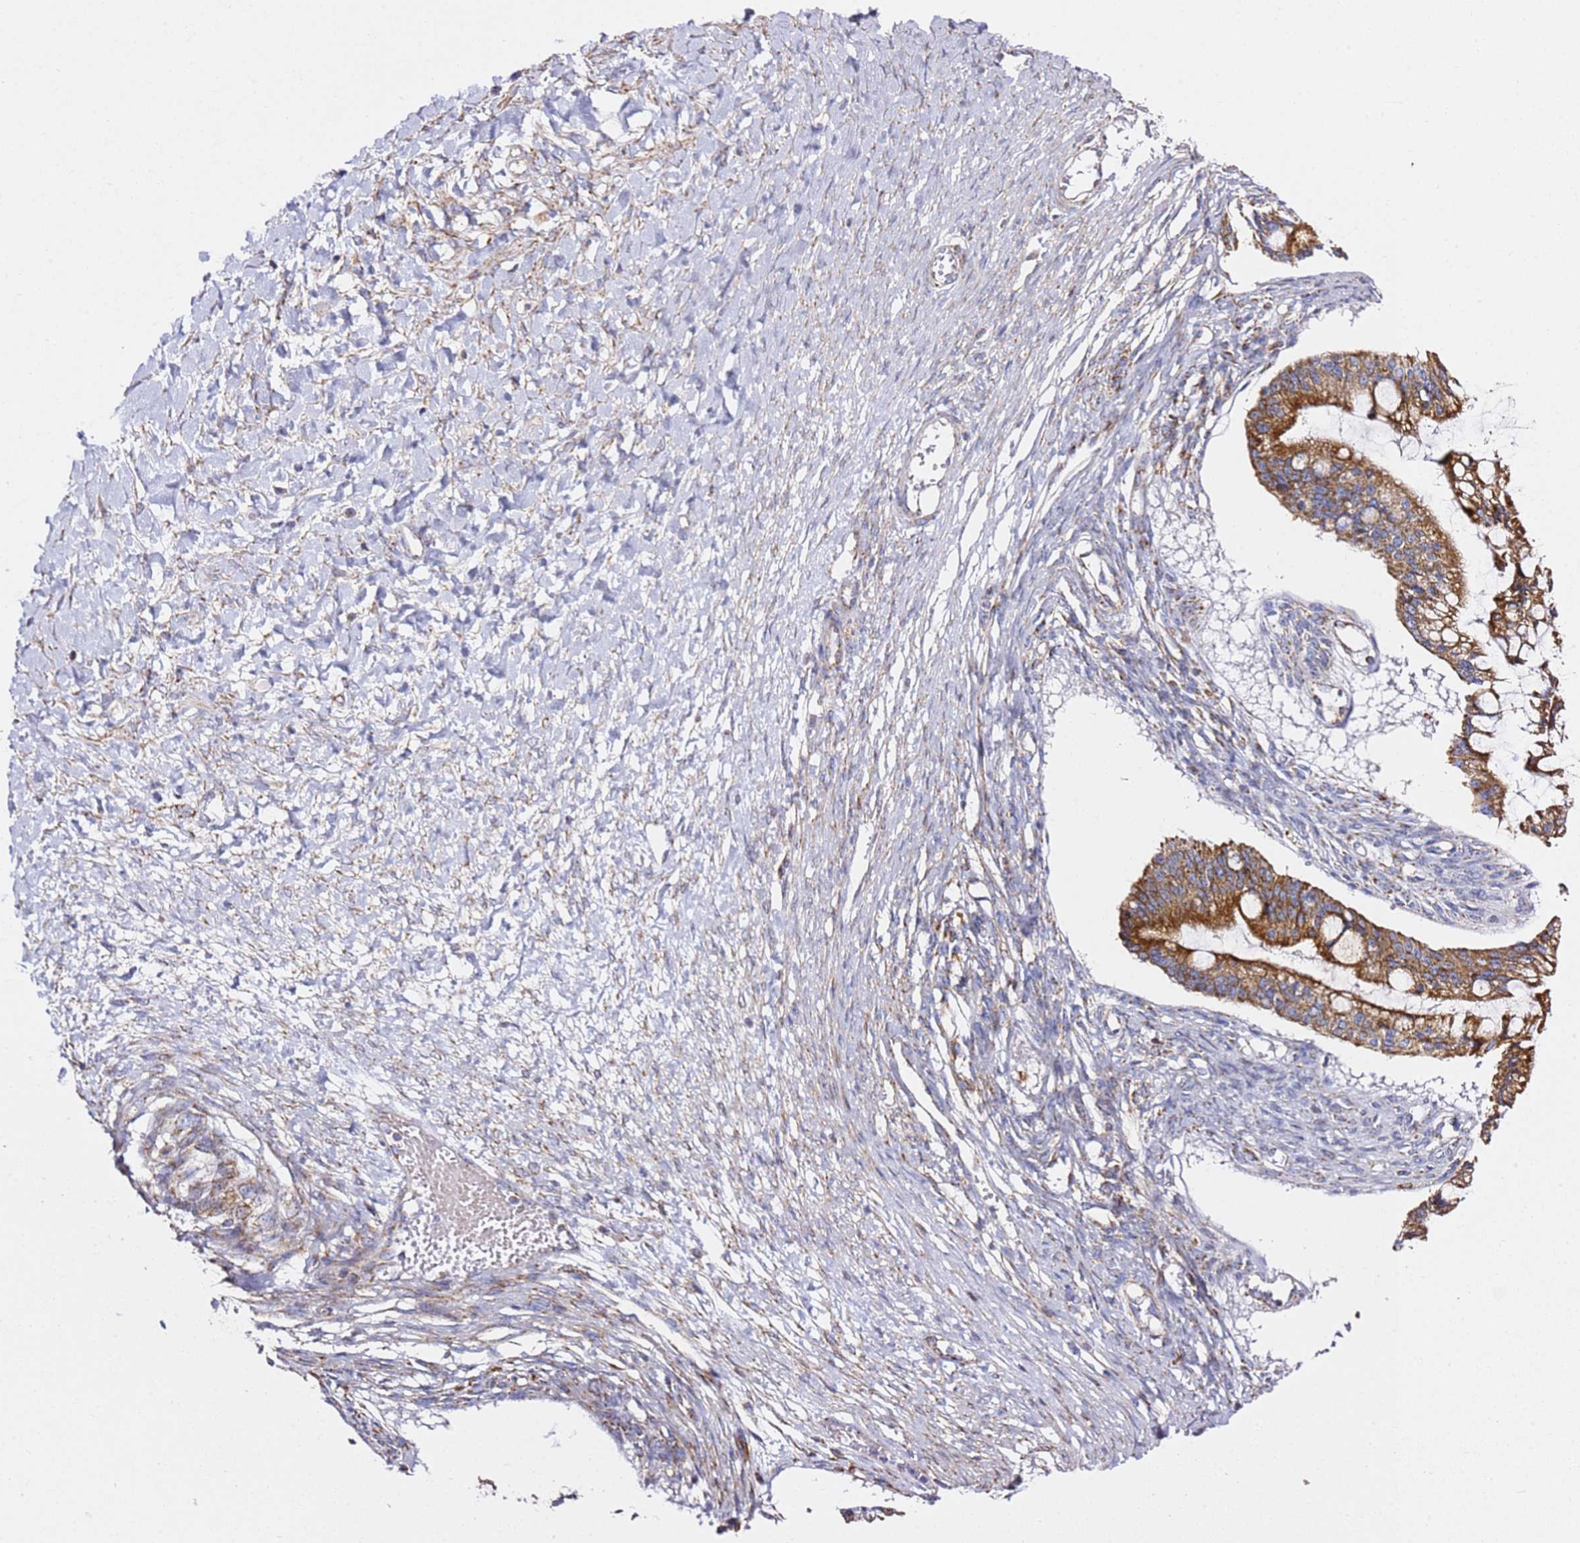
{"staining": {"intensity": "strong", "quantity": ">75%", "location": "cytoplasmic/membranous"}, "tissue": "ovarian cancer", "cell_type": "Tumor cells", "image_type": "cancer", "snomed": [{"axis": "morphology", "description": "Cystadenocarcinoma, mucinous, NOS"}, {"axis": "topography", "description": "Ovary"}], "caption": "This is an image of immunohistochemistry (IHC) staining of ovarian mucinous cystadenocarcinoma, which shows strong positivity in the cytoplasmic/membranous of tumor cells.", "gene": "NDUFA3", "patient": {"sex": "female", "age": 73}}